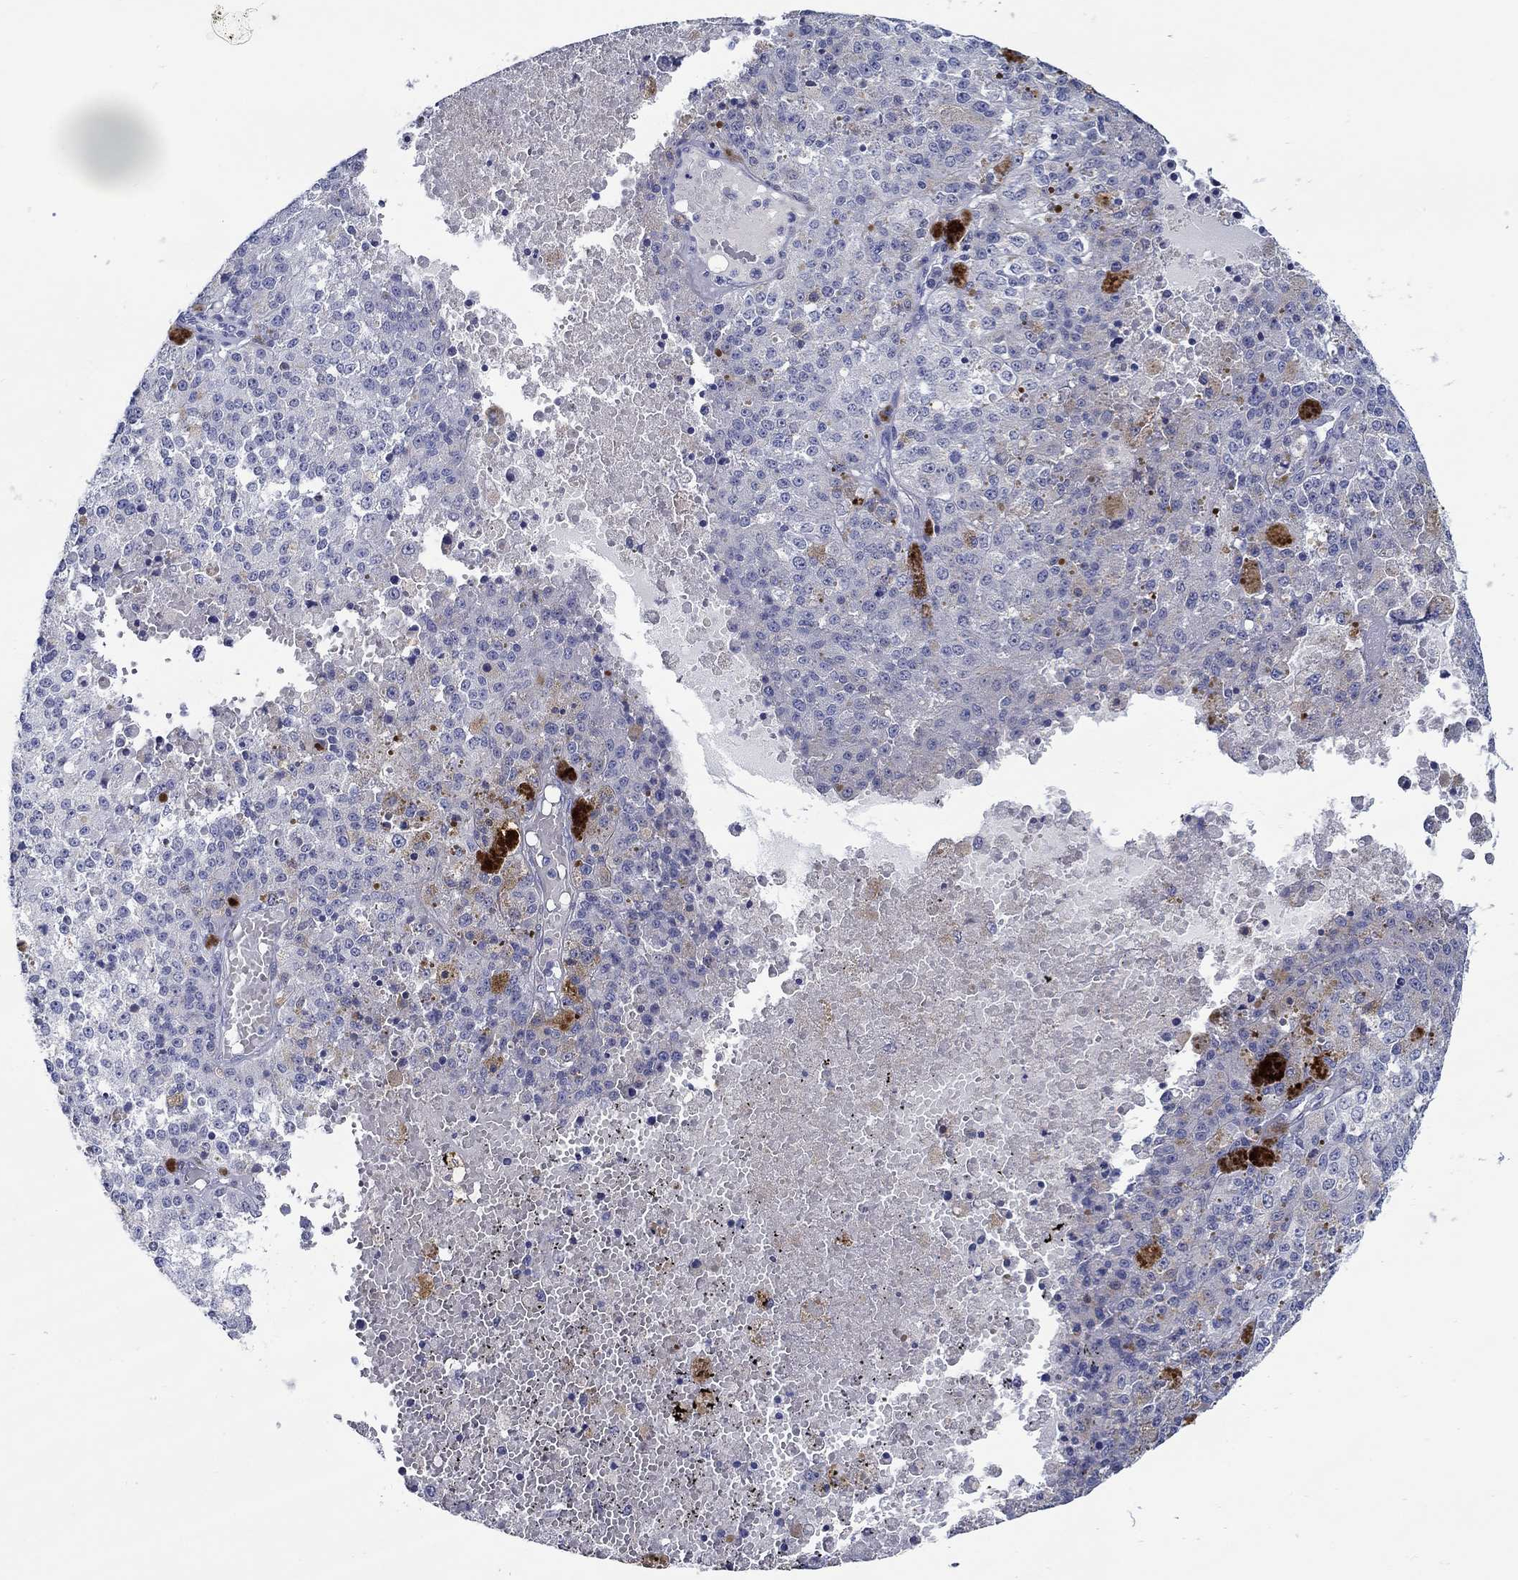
{"staining": {"intensity": "negative", "quantity": "none", "location": "none"}, "tissue": "melanoma", "cell_type": "Tumor cells", "image_type": "cancer", "snomed": [{"axis": "morphology", "description": "Malignant melanoma, Metastatic site"}, {"axis": "topography", "description": "Lymph node"}], "caption": "Immunohistochemistry of human melanoma demonstrates no staining in tumor cells.", "gene": "MC2R", "patient": {"sex": "female", "age": 64}}